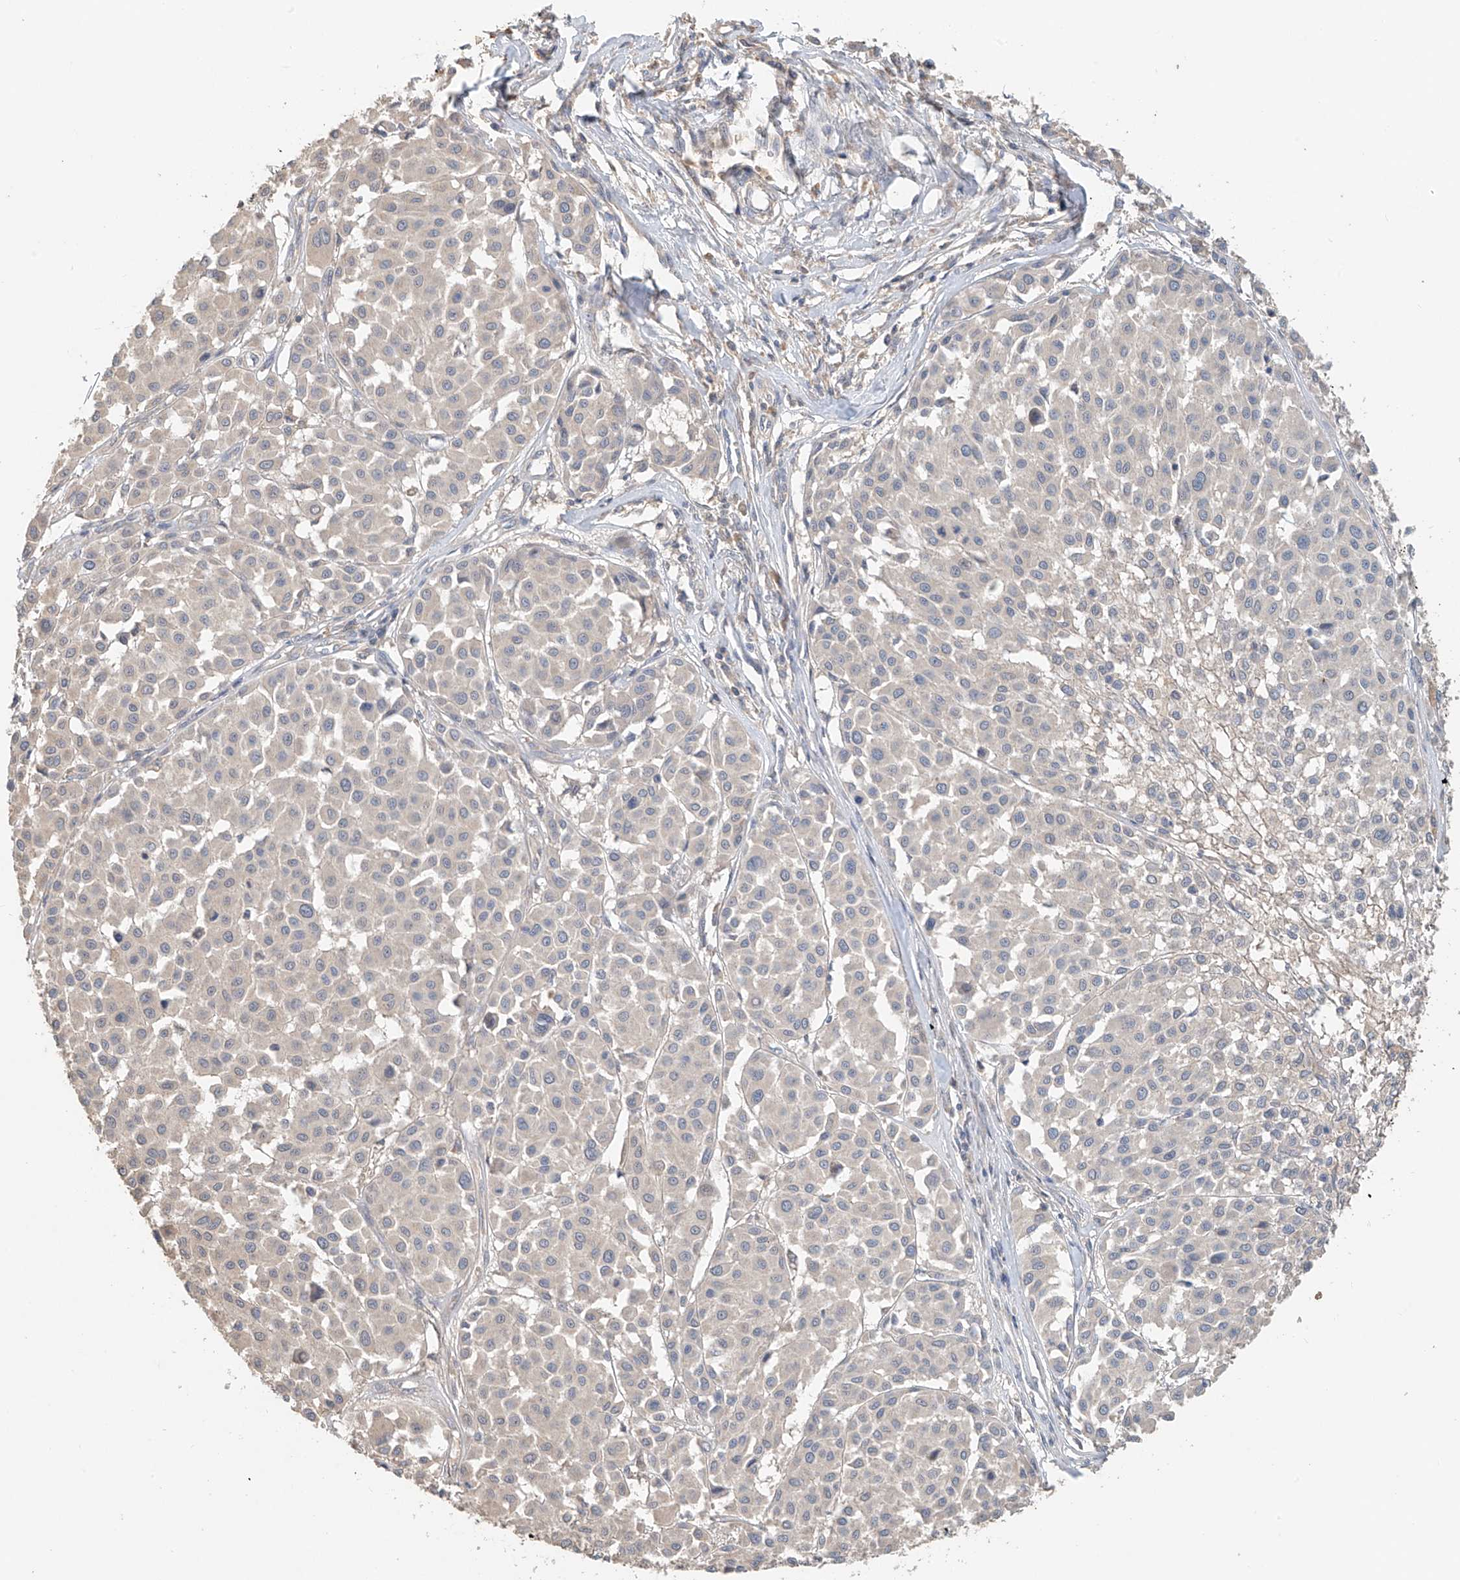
{"staining": {"intensity": "negative", "quantity": "none", "location": "none"}, "tissue": "melanoma", "cell_type": "Tumor cells", "image_type": "cancer", "snomed": [{"axis": "morphology", "description": "Malignant melanoma, Metastatic site"}, {"axis": "topography", "description": "Soft tissue"}], "caption": "Immunohistochemistry (IHC) of melanoma shows no staining in tumor cells.", "gene": "GNB1L", "patient": {"sex": "male", "age": 41}}